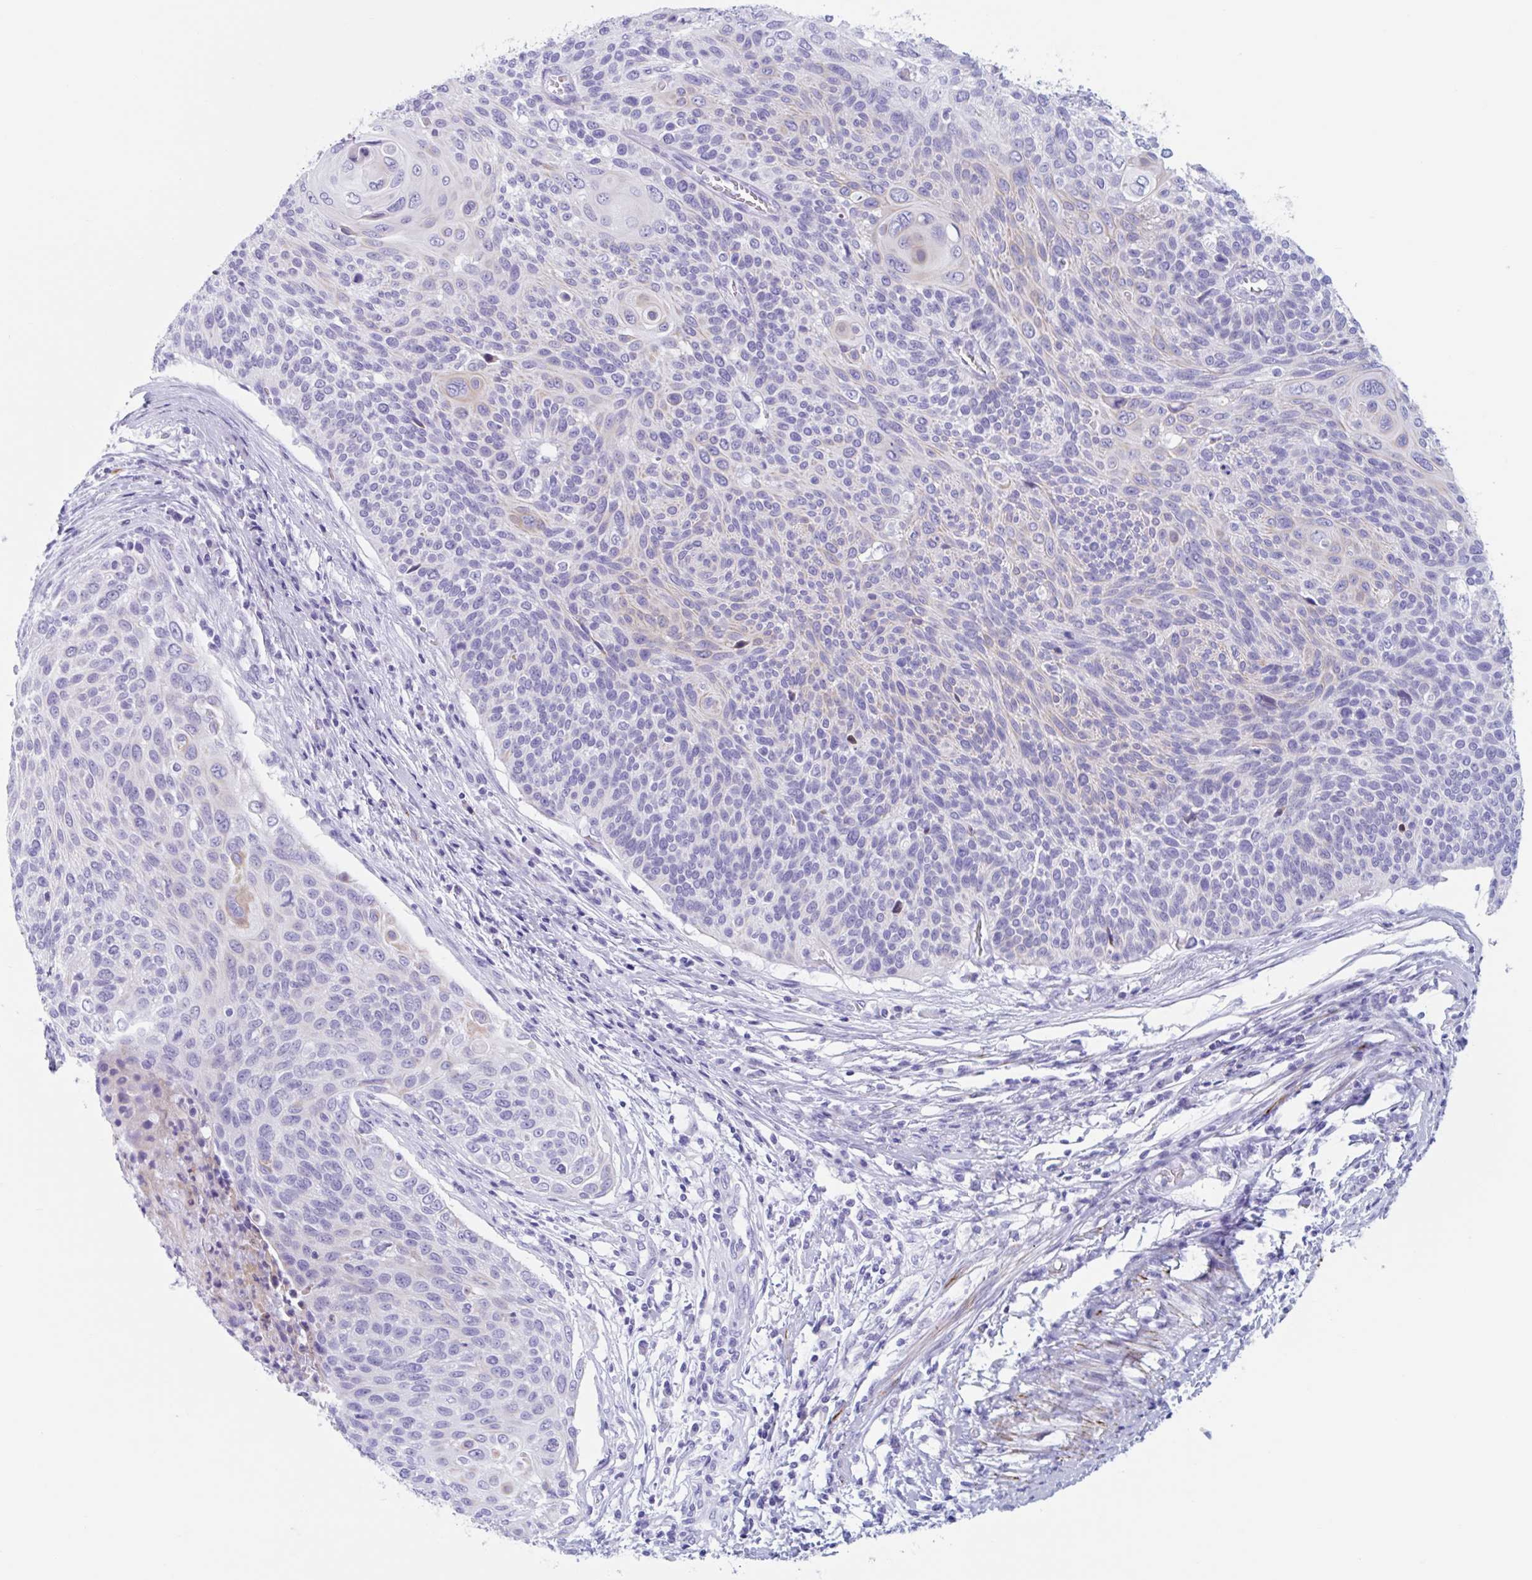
{"staining": {"intensity": "negative", "quantity": "none", "location": "none"}, "tissue": "cervical cancer", "cell_type": "Tumor cells", "image_type": "cancer", "snomed": [{"axis": "morphology", "description": "Squamous cell carcinoma, NOS"}, {"axis": "topography", "description": "Cervix"}], "caption": "Squamous cell carcinoma (cervical) stained for a protein using immunohistochemistry (IHC) reveals no expression tumor cells.", "gene": "CPTP", "patient": {"sex": "female", "age": 31}}